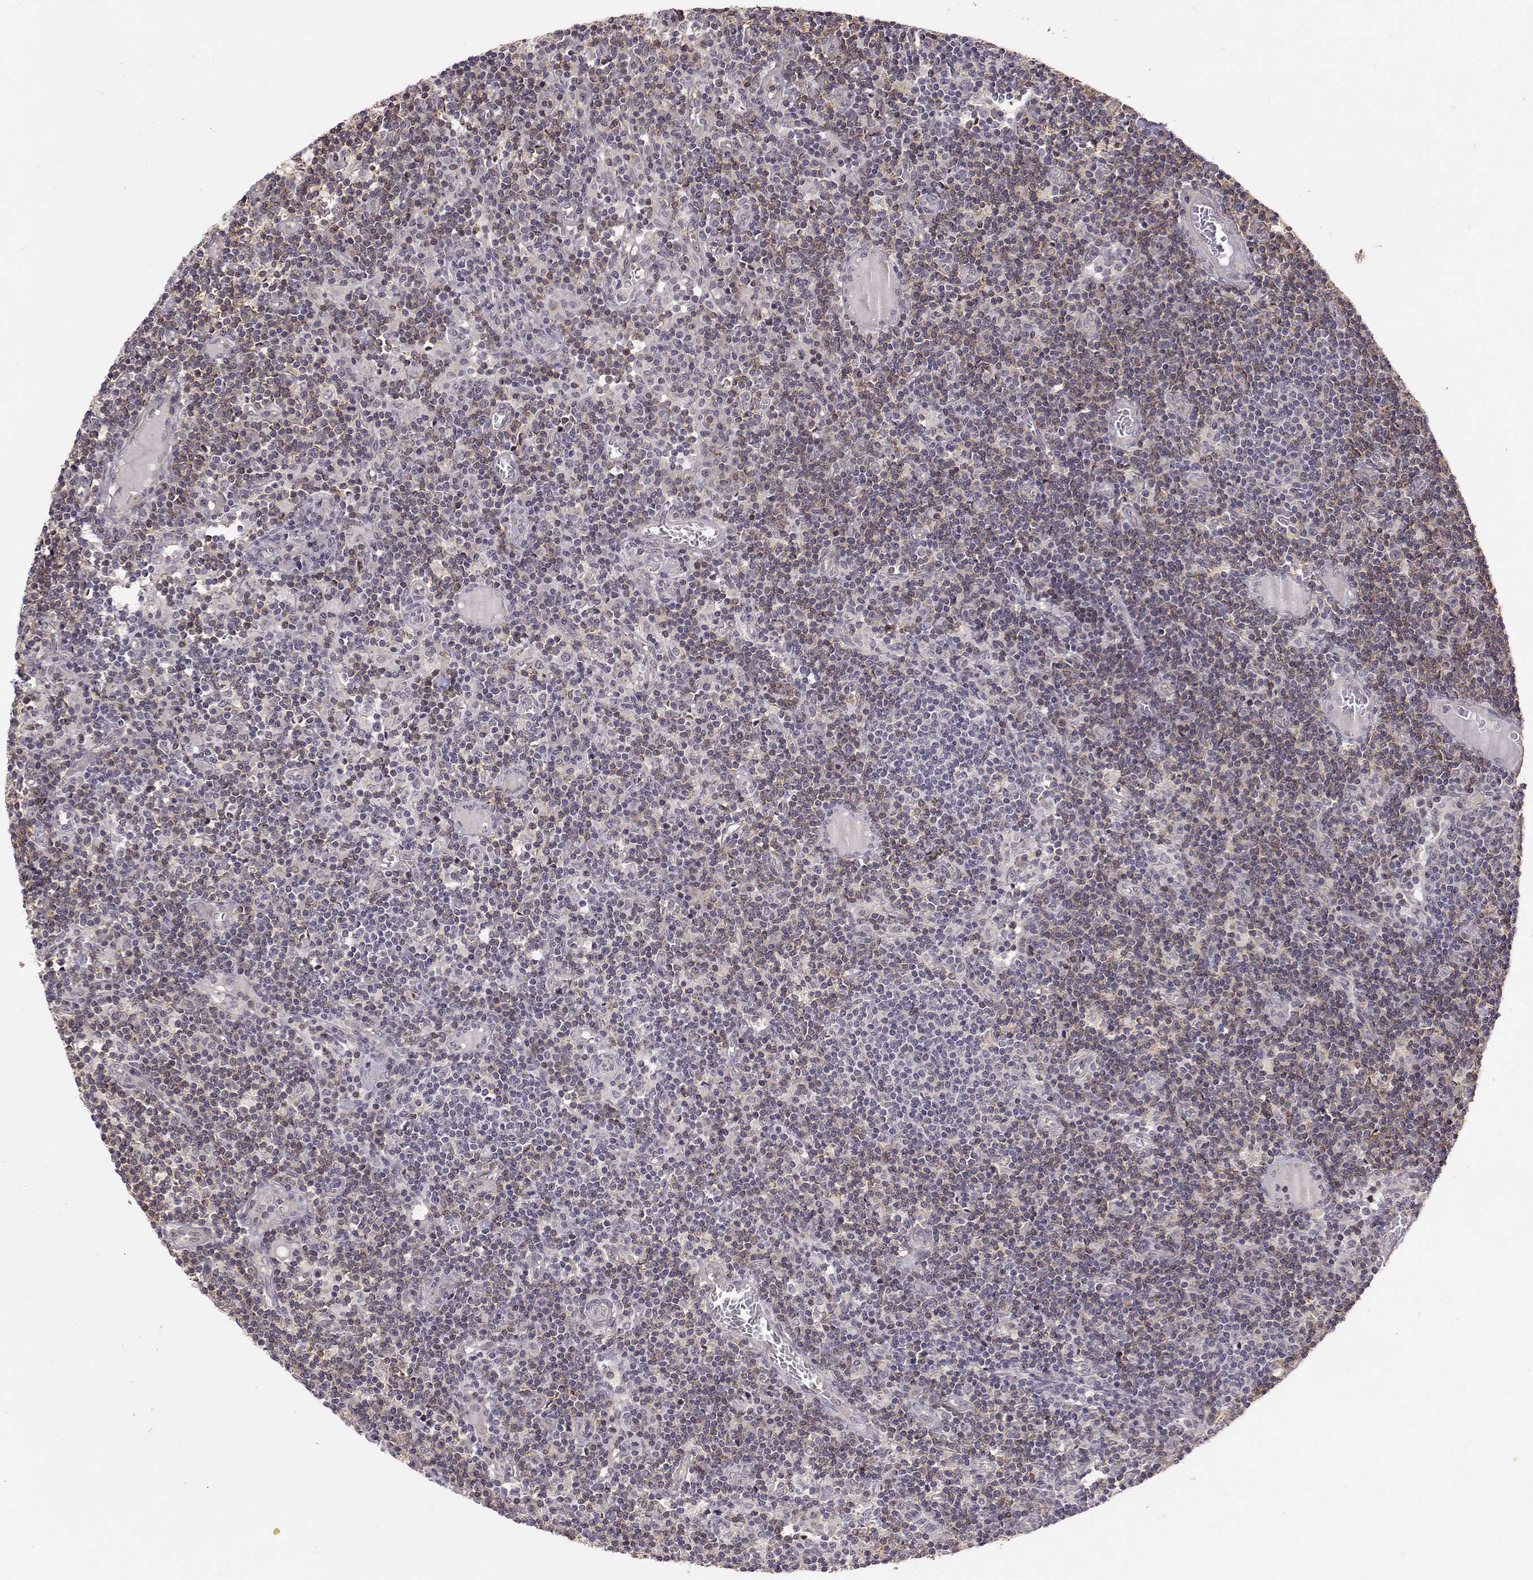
{"staining": {"intensity": "negative", "quantity": "none", "location": "none"}, "tissue": "lymph node", "cell_type": "Germinal center cells", "image_type": "normal", "snomed": [{"axis": "morphology", "description": "Normal tissue, NOS"}, {"axis": "topography", "description": "Lymph node"}], "caption": "This is a histopathology image of immunohistochemistry (IHC) staining of unremarkable lymph node, which shows no expression in germinal center cells.", "gene": "IFITM1", "patient": {"sex": "female", "age": 72}}